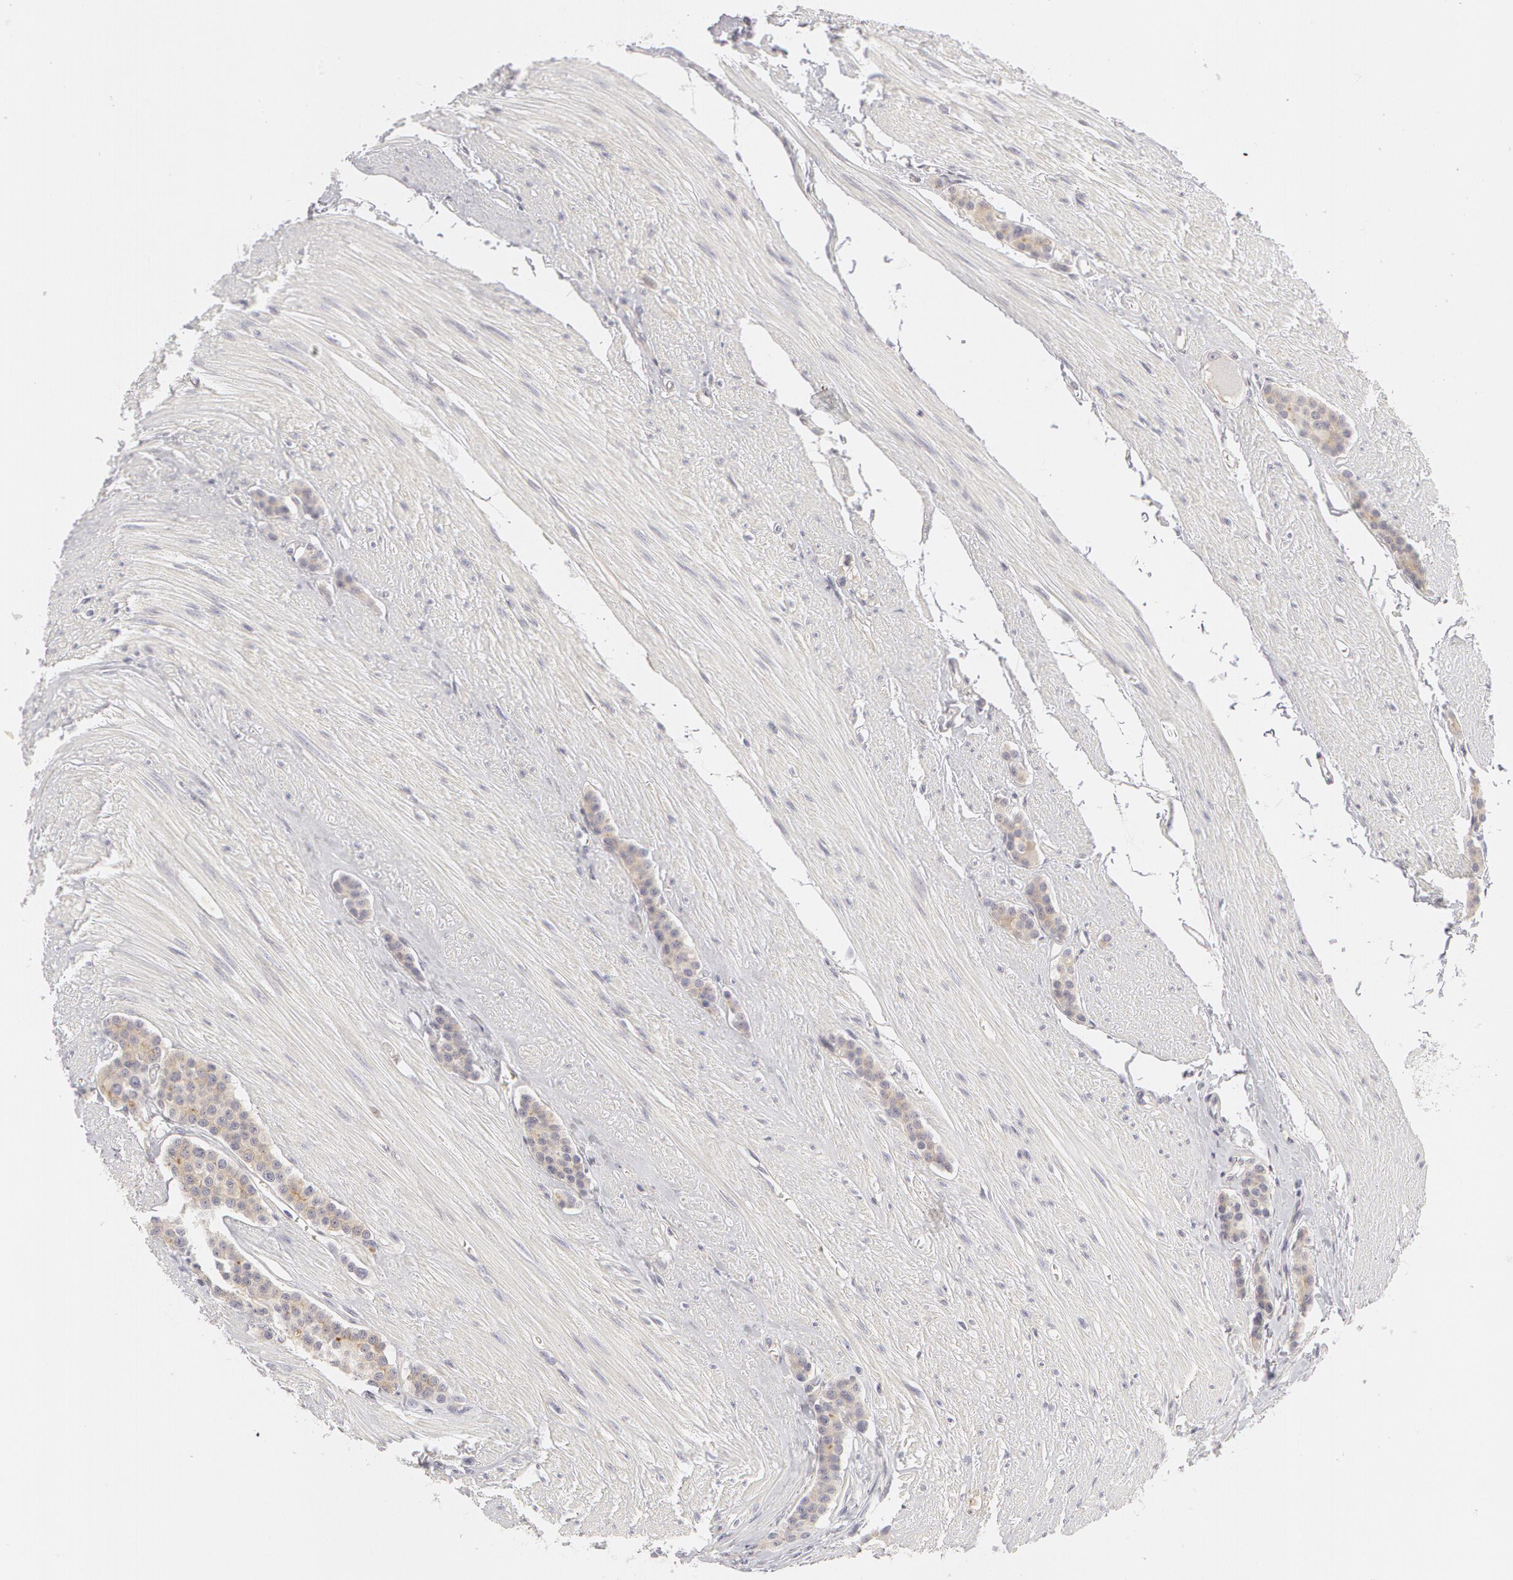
{"staining": {"intensity": "weak", "quantity": "25%-75%", "location": "cytoplasmic/membranous"}, "tissue": "carcinoid", "cell_type": "Tumor cells", "image_type": "cancer", "snomed": [{"axis": "morphology", "description": "Carcinoid, malignant, NOS"}, {"axis": "topography", "description": "Small intestine"}], "caption": "An immunohistochemistry histopathology image of neoplastic tissue is shown. Protein staining in brown highlights weak cytoplasmic/membranous positivity in carcinoid (malignant) within tumor cells.", "gene": "ABCB1", "patient": {"sex": "male", "age": 60}}